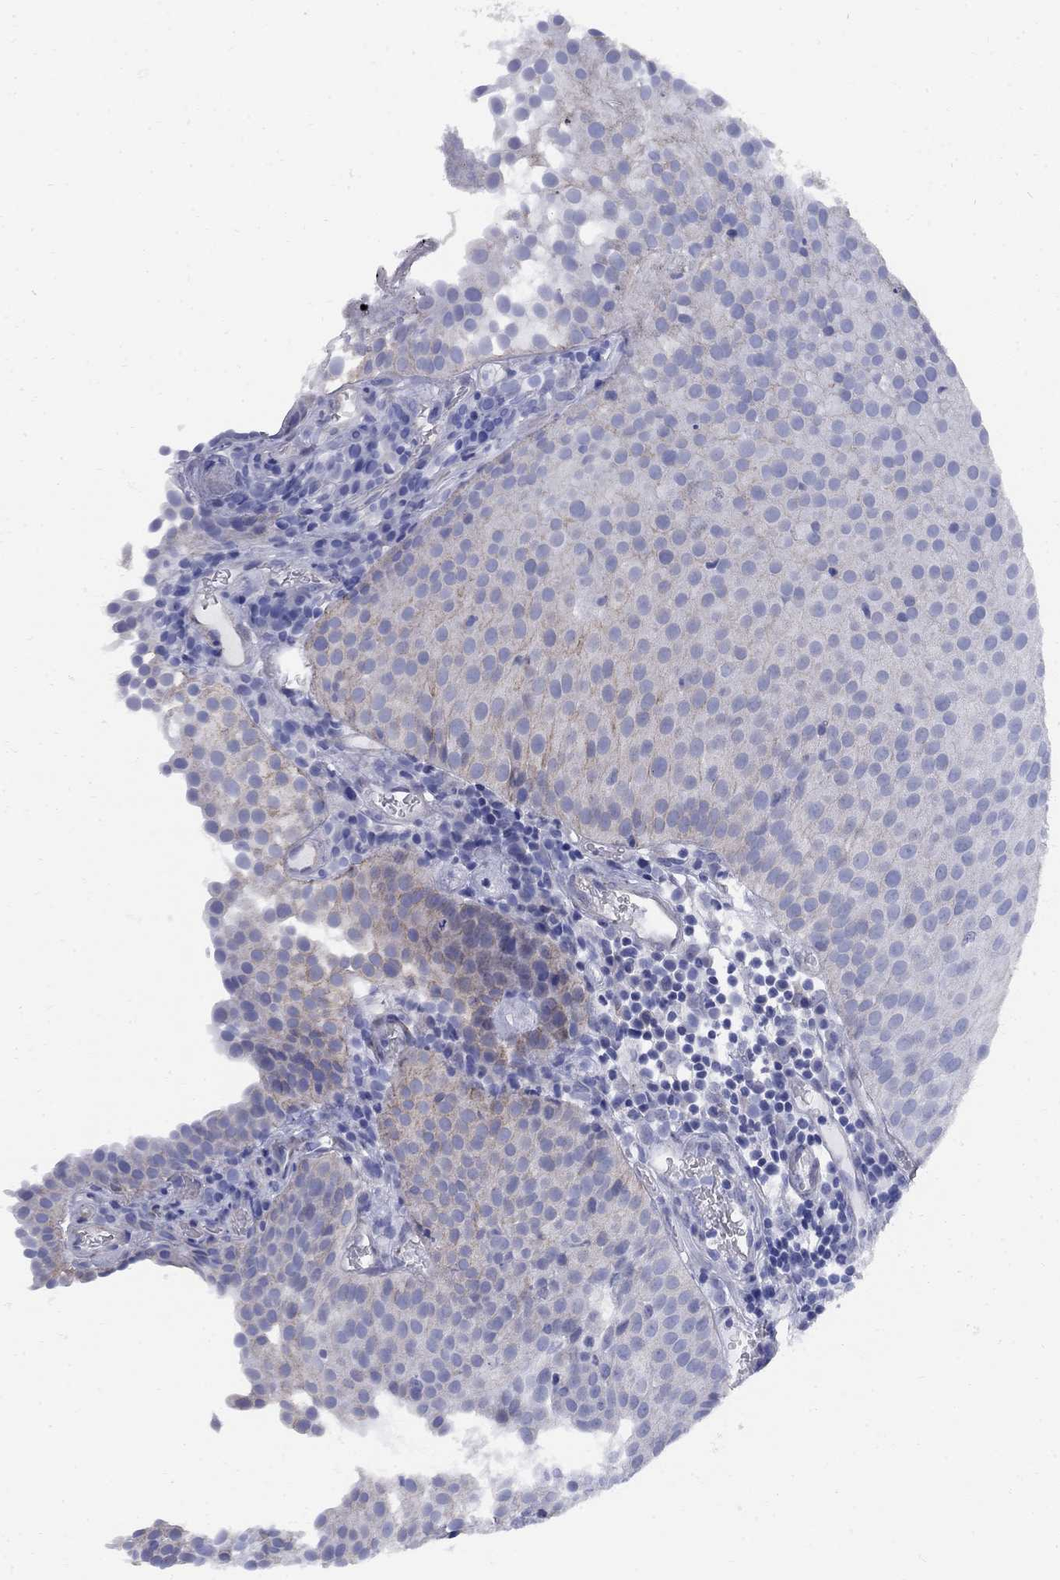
{"staining": {"intensity": "negative", "quantity": "none", "location": "none"}, "tissue": "urothelial cancer", "cell_type": "Tumor cells", "image_type": "cancer", "snomed": [{"axis": "morphology", "description": "Urothelial carcinoma, Low grade"}, {"axis": "topography", "description": "Urinary bladder"}], "caption": "Immunohistochemistry (IHC) micrograph of human urothelial cancer stained for a protein (brown), which exhibits no positivity in tumor cells.", "gene": "SEPTIN8", "patient": {"sex": "female", "age": 87}}